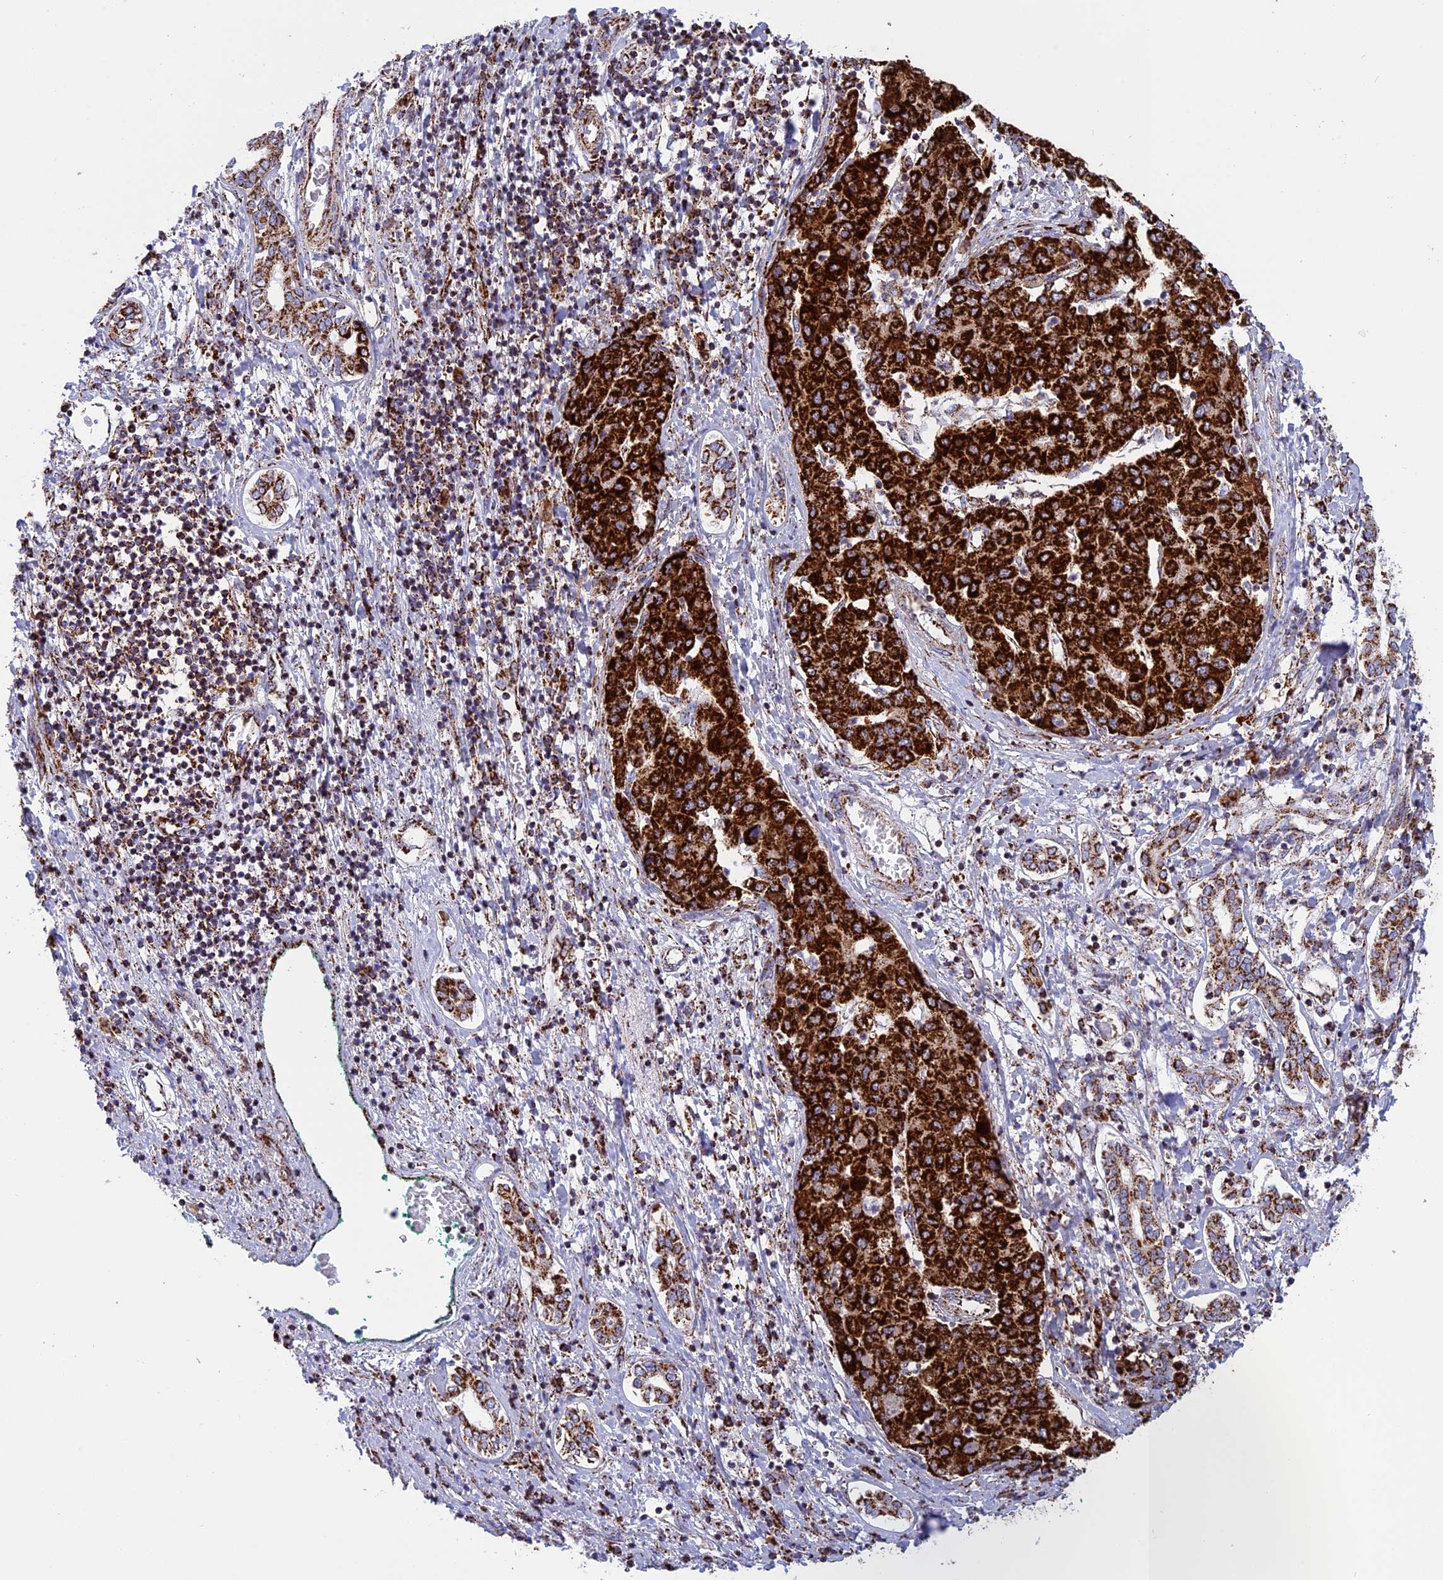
{"staining": {"intensity": "strong", "quantity": ">75%", "location": "cytoplasmic/membranous"}, "tissue": "liver cancer", "cell_type": "Tumor cells", "image_type": "cancer", "snomed": [{"axis": "morphology", "description": "Carcinoma, Hepatocellular, NOS"}, {"axis": "topography", "description": "Liver"}], "caption": "Tumor cells display strong cytoplasmic/membranous positivity in approximately >75% of cells in hepatocellular carcinoma (liver).", "gene": "ISOC2", "patient": {"sex": "male", "age": 65}}